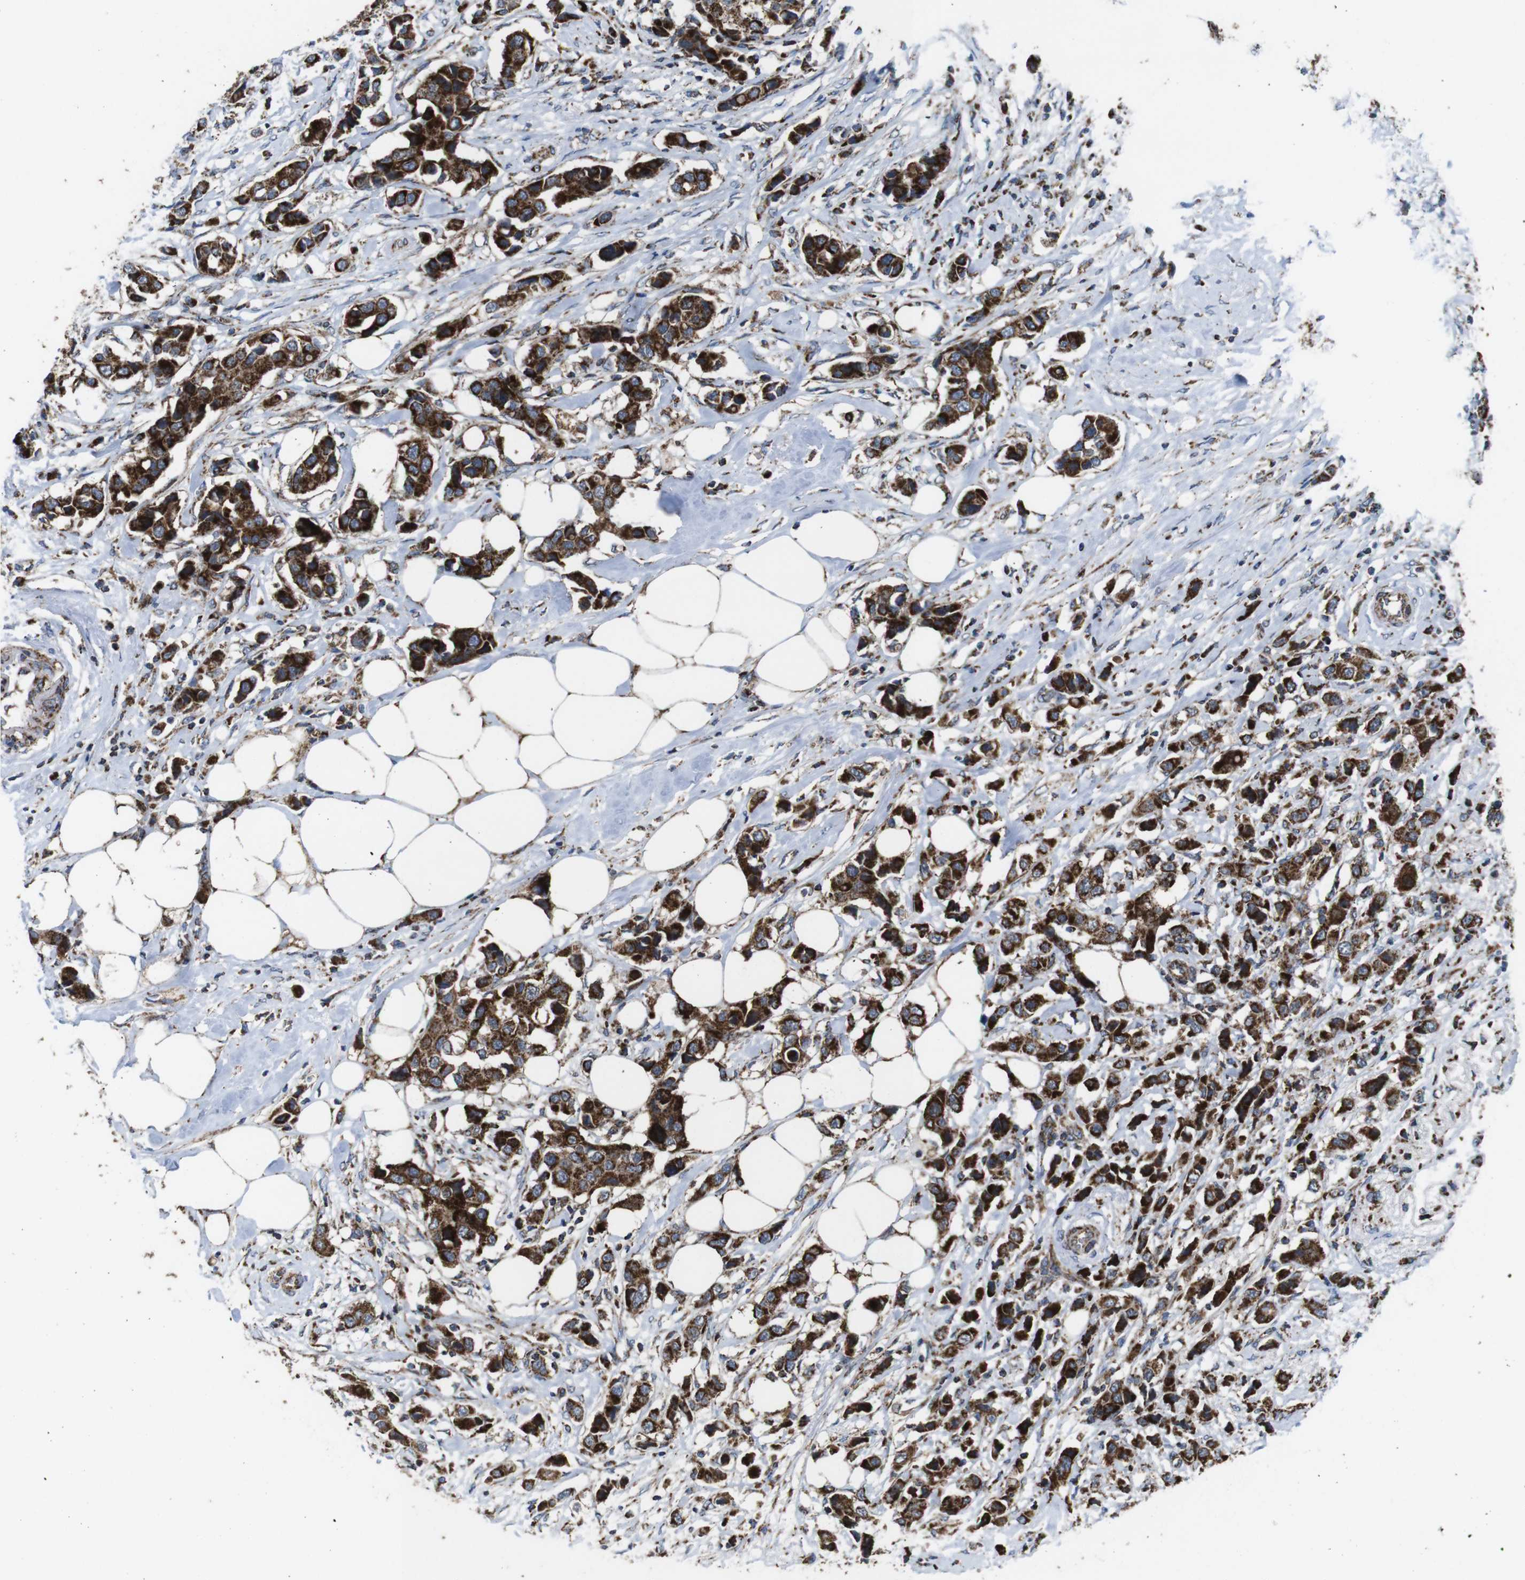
{"staining": {"intensity": "strong", "quantity": ">75%", "location": "cytoplasmic/membranous"}, "tissue": "breast cancer", "cell_type": "Tumor cells", "image_type": "cancer", "snomed": [{"axis": "morphology", "description": "Normal tissue, NOS"}, {"axis": "morphology", "description": "Duct carcinoma"}, {"axis": "topography", "description": "Breast"}], "caption": "Breast cancer (infiltrating ductal carcinoma) stained with immunohistochemistry reveals strong cytoplasmic/membranous positivity in approximately >75% of tumor cells.", "gene": "HK1", "patient": {"sex": "female", "age": 50}}